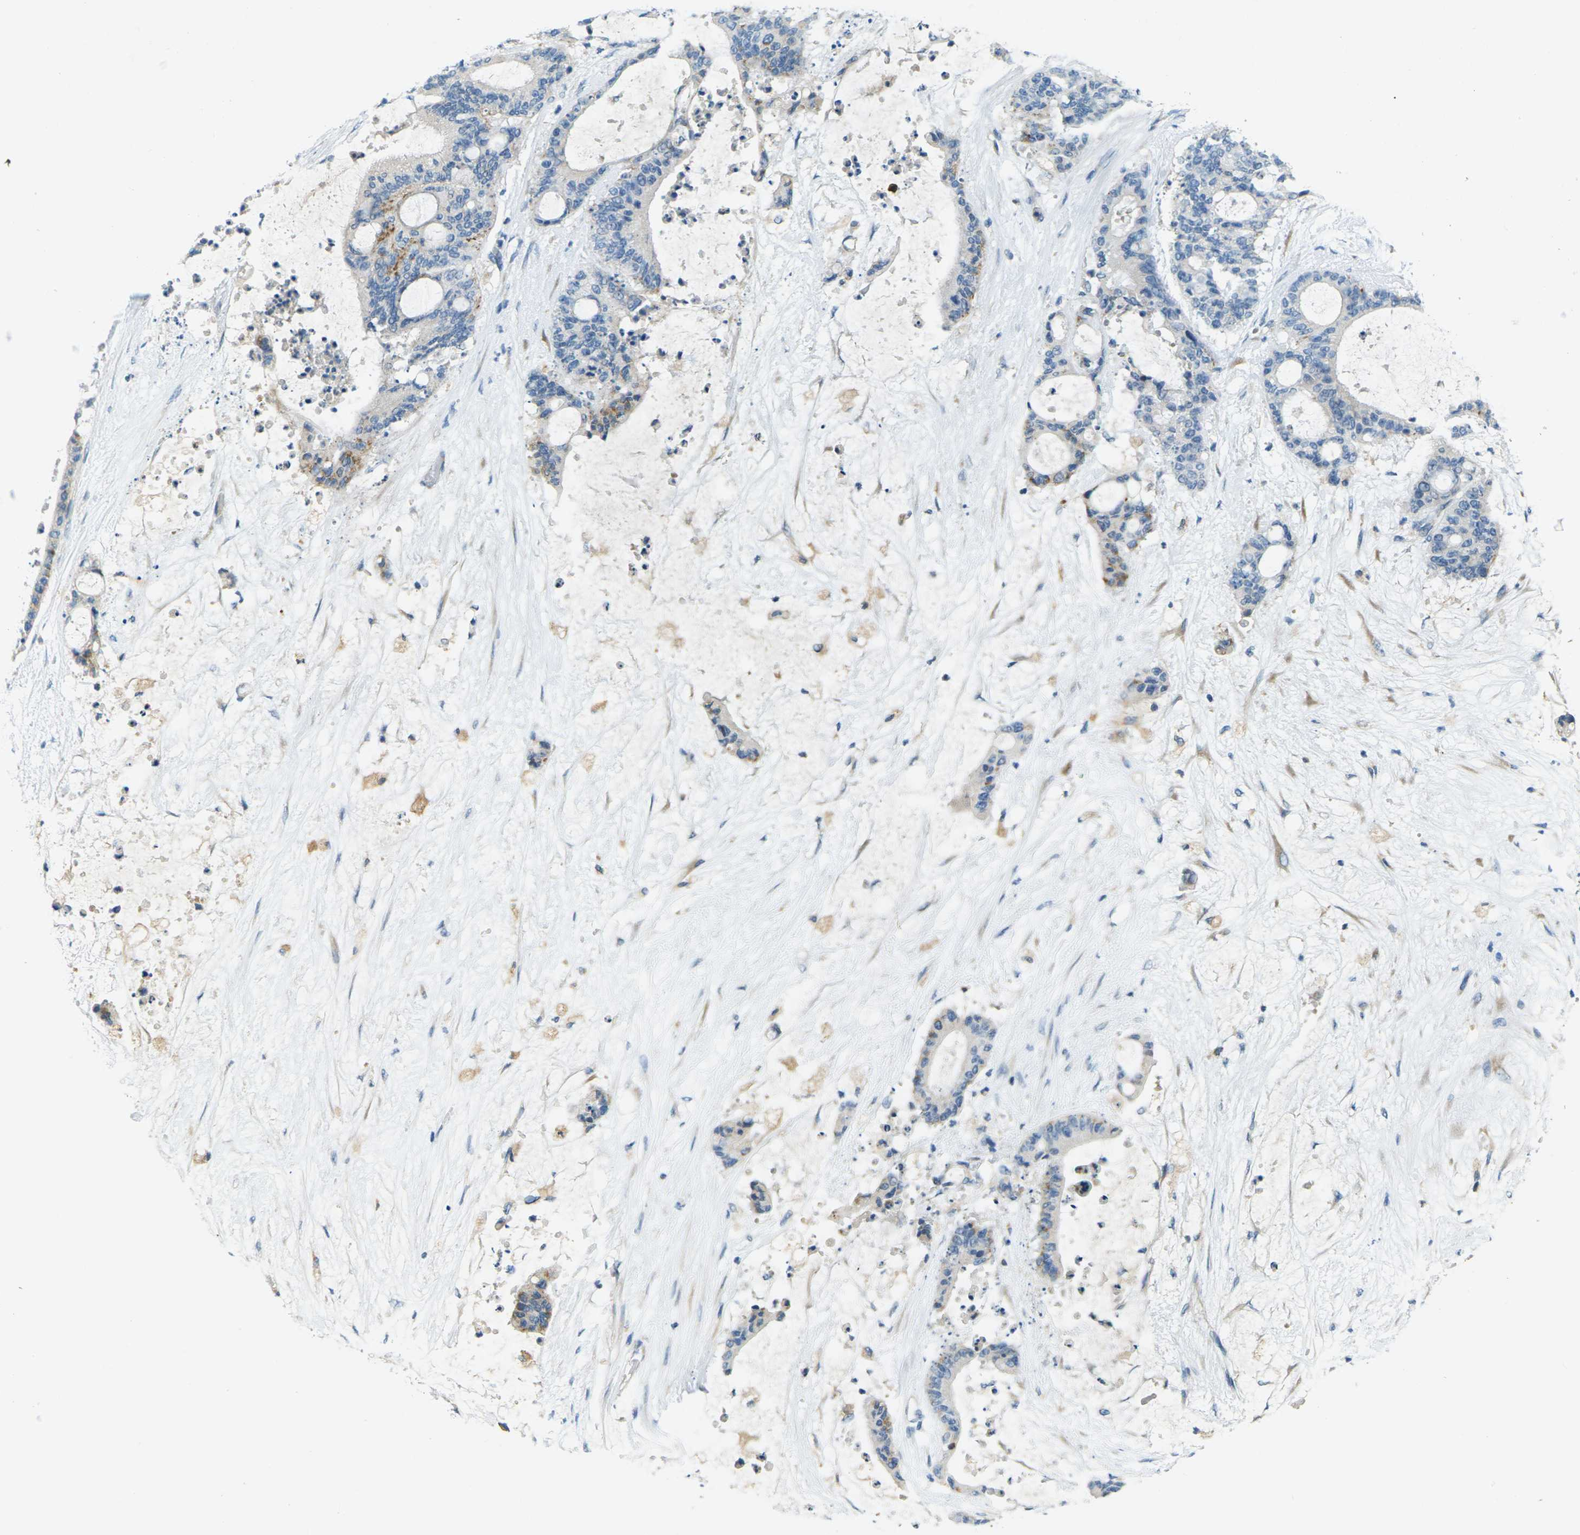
{"staining": {"intensity": "moderate", "quantity": "<25%", "location": "cytoplasmic/membranous"}, "tissue": "liver cancer", "cell_type": "Tumor cells", "image_type": "cancer", "snomed": [{"axis": "morphology", "description": "Cholangiocarcinoma"}, {"axis": "topography", "description": "Liver"}], "caption": "A brown stain highlights moderate cytoplasmic/membranous expression of a protein in liver cancer tumor cells. Nuclei are stained in blue.", "gene": "CYP2C8", "patient": {"sex": "female", "age": 73}}